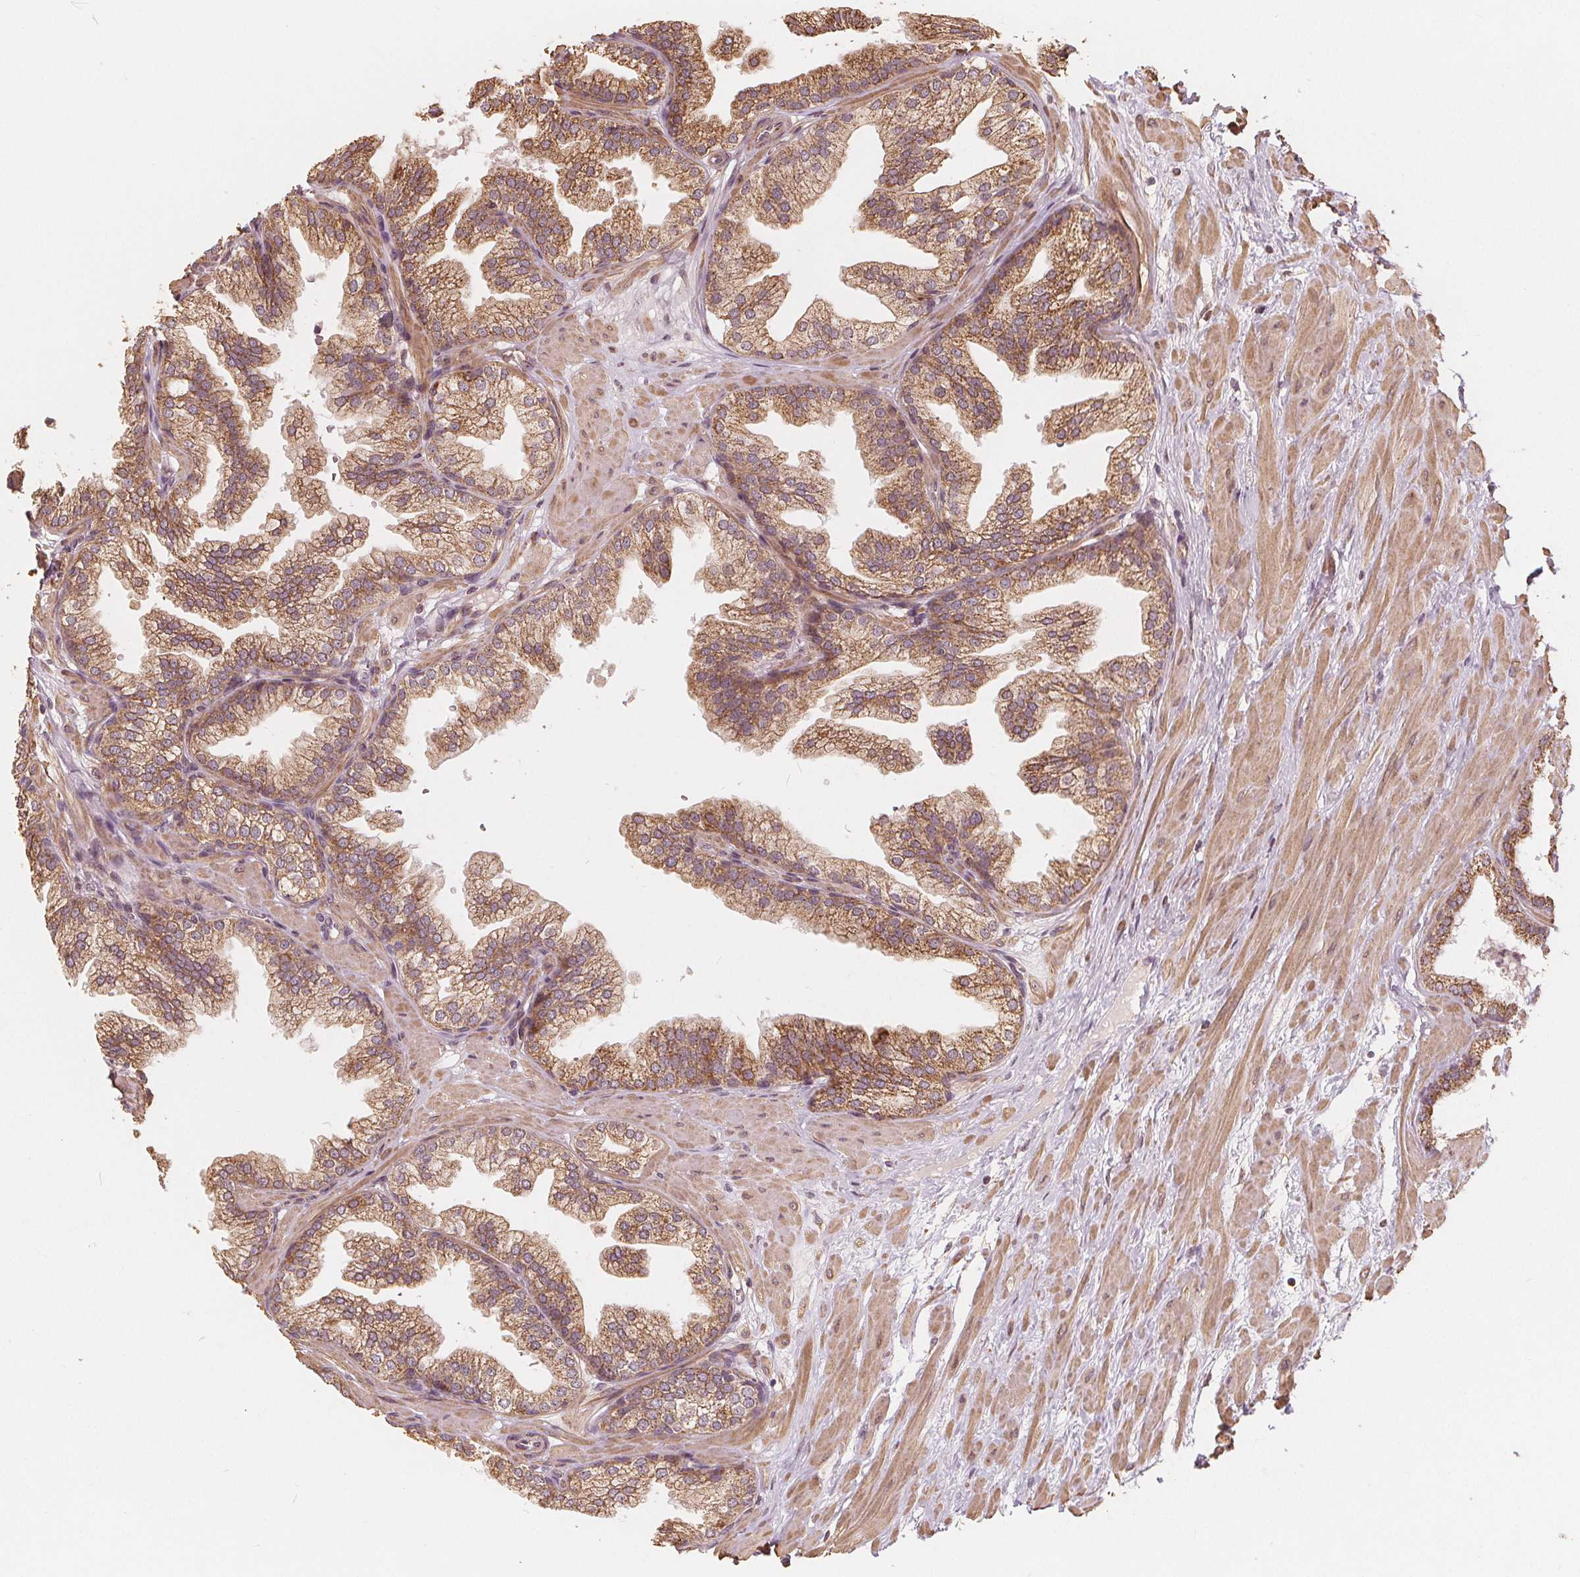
{"staining": {"intensity": "moderate", "quantity": ">75%", "location": "cytoplasmic/membranous"}, "tissue": "prostate", "cell_type": "Glandular cells", "image_type": "normal", "snomed": [{"axis": "morphology", "description": "Normal tissue, NOS"}, {"axis": "topography", "description": "Prostate"}], "caption": "This histopathology image shows benign prostate stained with IHC to label a protein in brown. The cytoplasmic/membranous of glandular cells show moderate positivity for the protein. Nuclei are counter-stained blue.", "gene": "PEX26", "patient": {"sex": "male", "age": 37}}